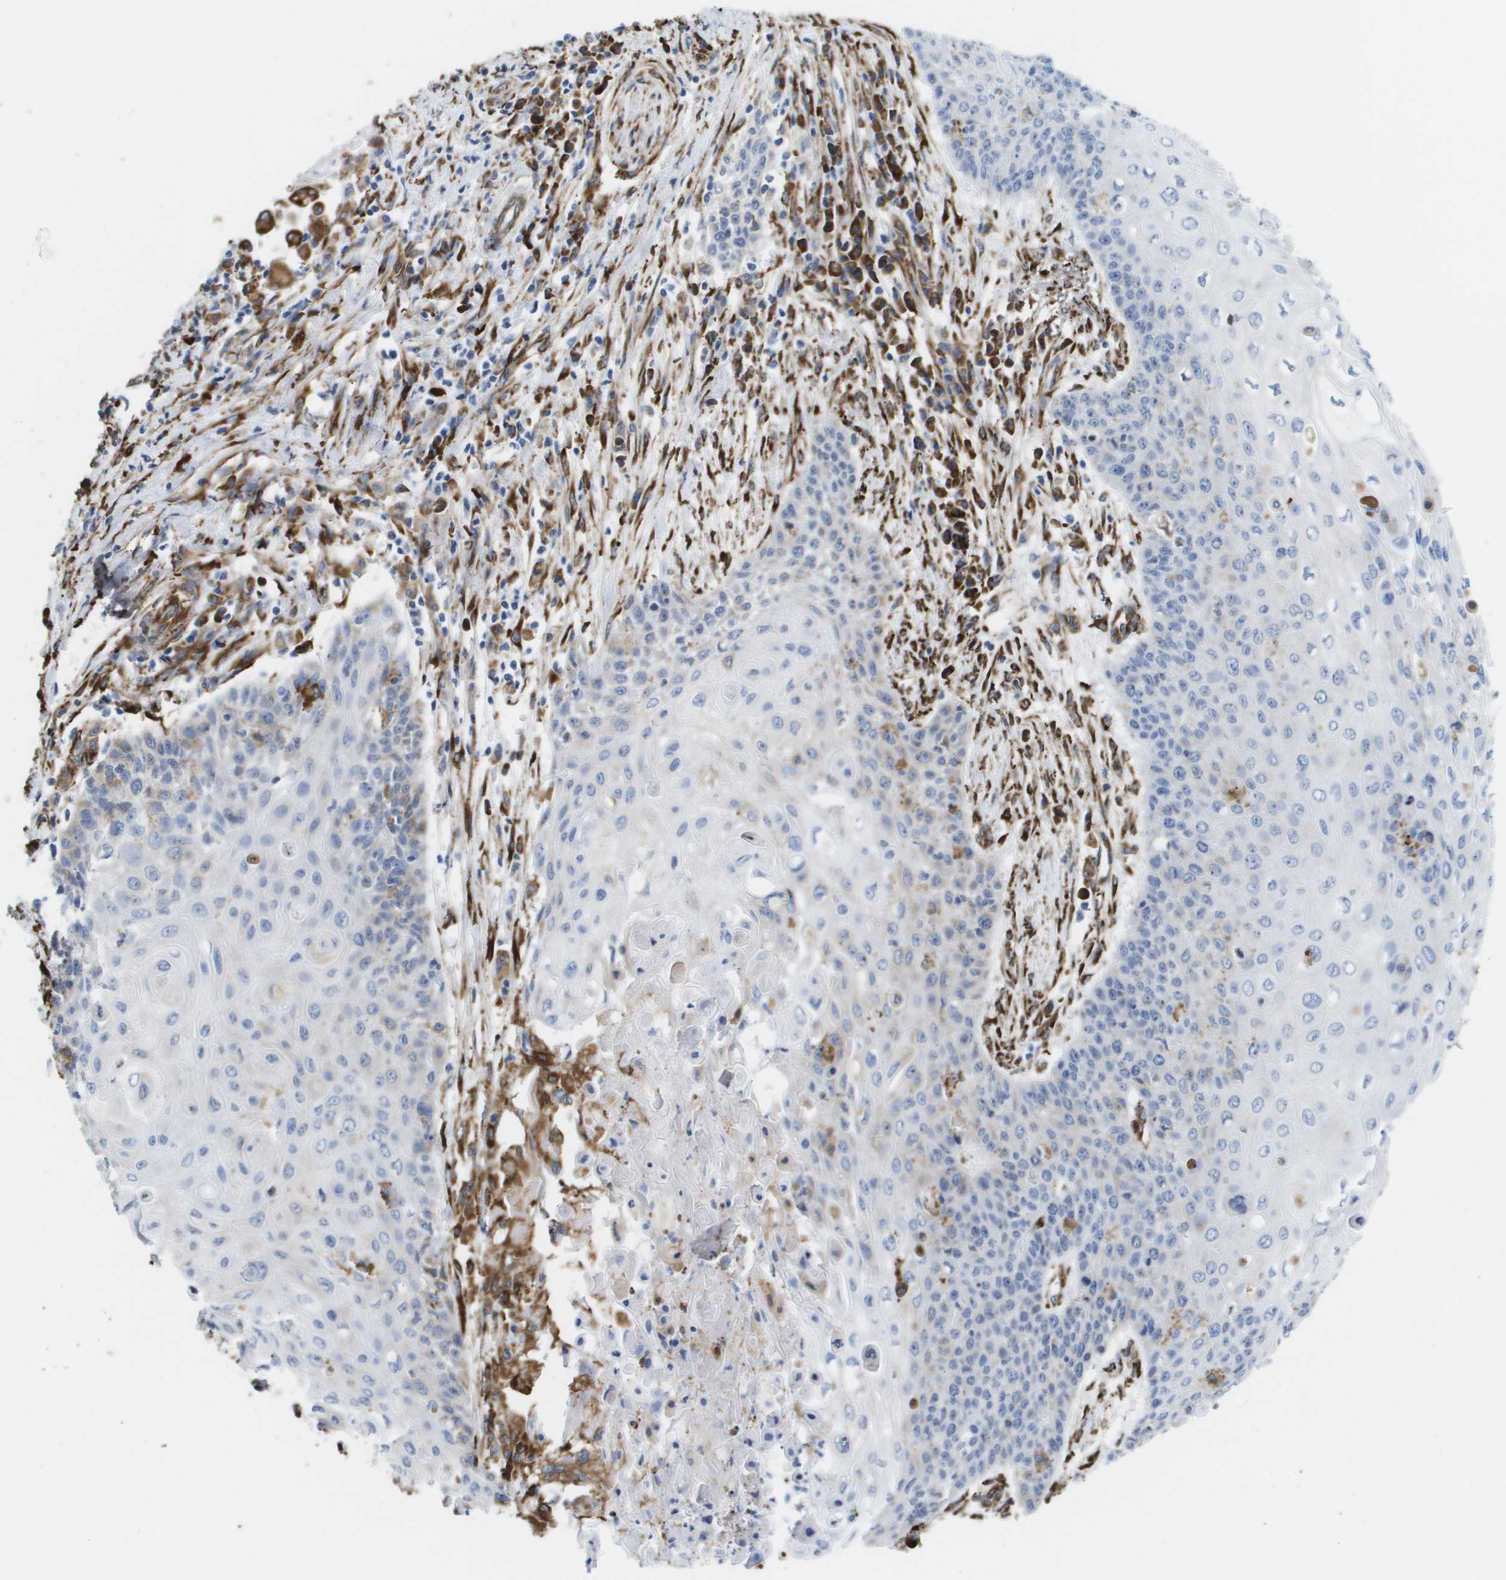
{"staining": {"intensity": "negative", "quantity": "none", "location": "none"}, "tissue": "cervical cancer", "cell_type": "Tumor cells", "image_type": "cancer", "snomed": [{"axis": "morphology", "description": "Squamous cell carcinoma, NOS"}, {"axis": "topography", "description": "Cervix"}], "caption": "High magnification brightfield microscopy of squamous cell carcinoma (cervical) stained with DAB (3,3'-diaminobenzidine) (brown) and counterstained with hematoxylin (blue): tumor cells show no significant positivity.", "gene": "ST3GAL2", "patient": {"sex": "female", "age": 39}}